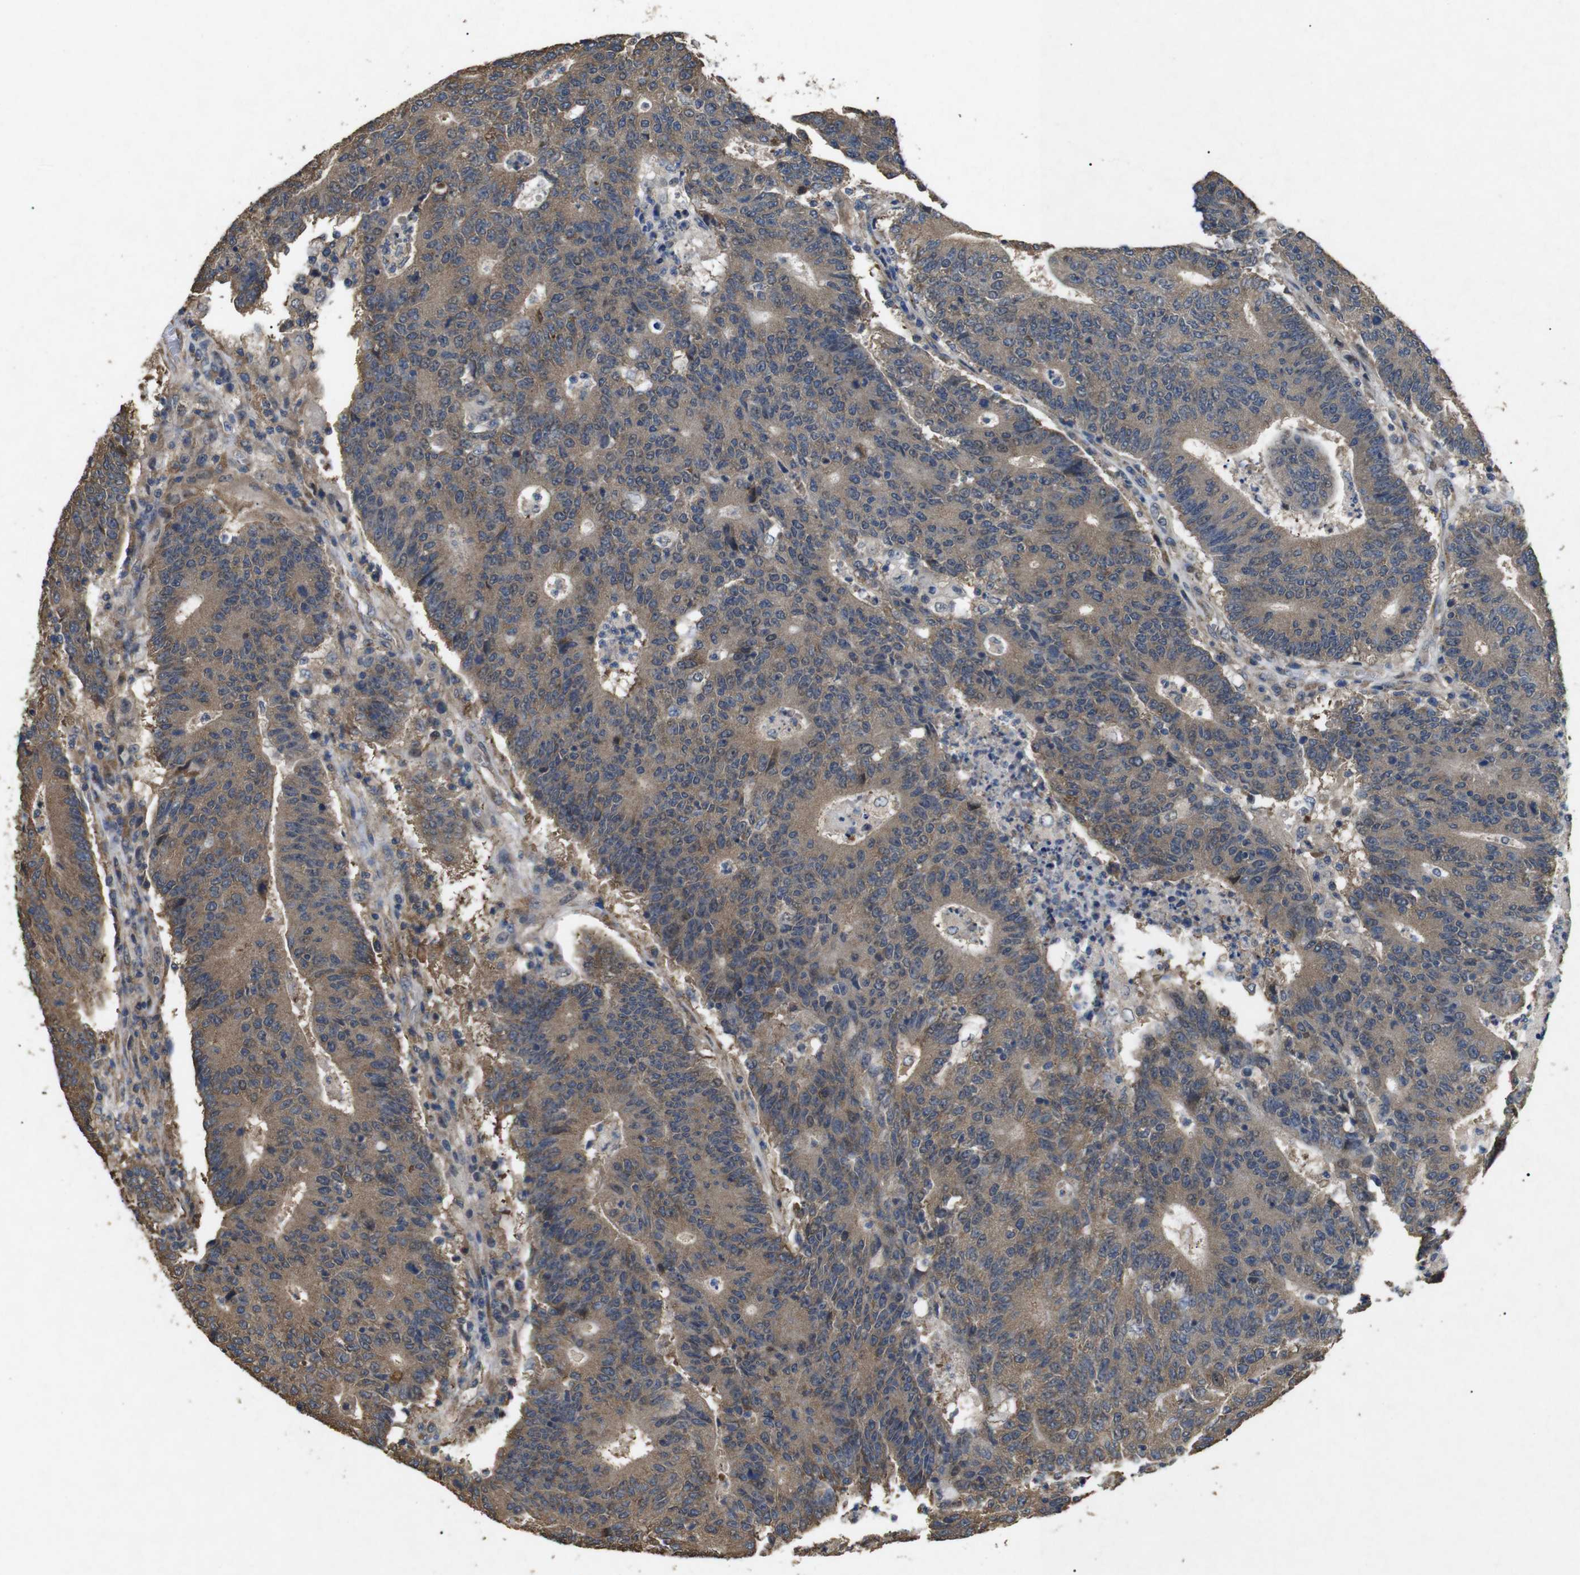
{"staining": {"intensity": "moderate", "quantity": ">75%", "location": "cytoplasmic/membranous"}, "tissue": "colorectal cancer", "cell_type": "Tumor cells", "image_type": "cancer", "snomed": [{"axis": "morphology", "description": "Normal tissue, NOS"}, {"axis": "morphology", "description": "Adenocarcinoma, NOS"}, {"axis": "topography", "description": "Colon"}], "caption": "Protein analysis of adenocarcinoma (colorectal) tissue displays moderate cytoplasmic/membranous staining in about >75% of tumor cells. The protein is stained brown, and the nuclei are stained in blue (DAB IHC with brightfield microscopy, high magnification).", "gene": "BNIP3", "patient": {"sex": "female", "age": 75}}